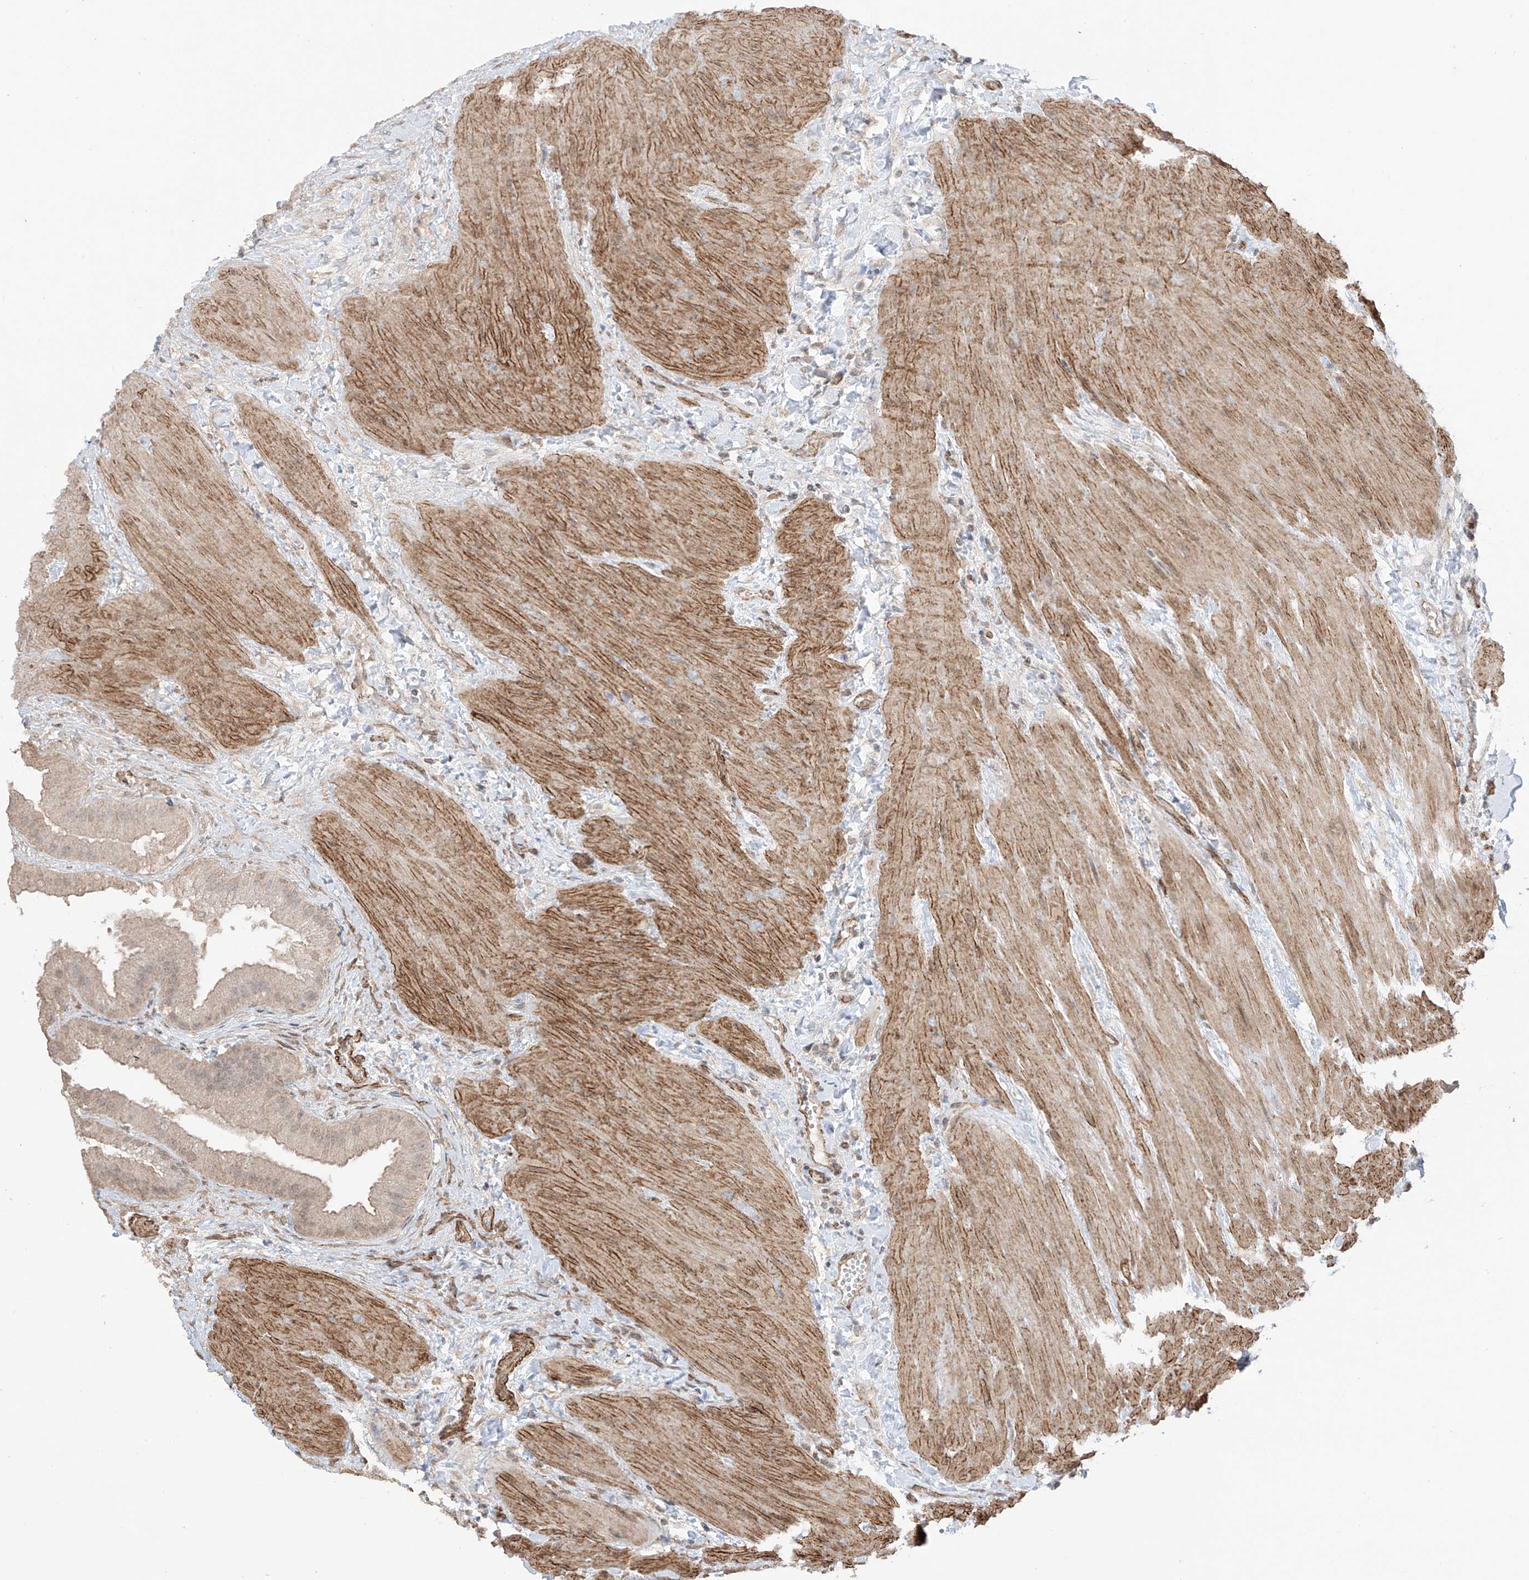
{"staining": {"intensity": "moderate", "quantity": "25%-75%", "location": "cytoplasmic/membranous"}, "tissue": "gallbladder", "cell_type": "Glandular cells", "image_type": "normal", "snomed": [{"axis": "morphology", "description": "Normal tissue, NOS"}, {"axis": "topography", "description": "Gallbladder"}], "caption": "Immunohistochemistry image of unremarkable gallbladder stained for a protein (brown), which reveals medium levels of moderate cytoplasmic/membranous staining in approximately 25%-75% of glandular cells.", "gene": "TTLL5", "patient": {"sex": "male", "age": 55}}